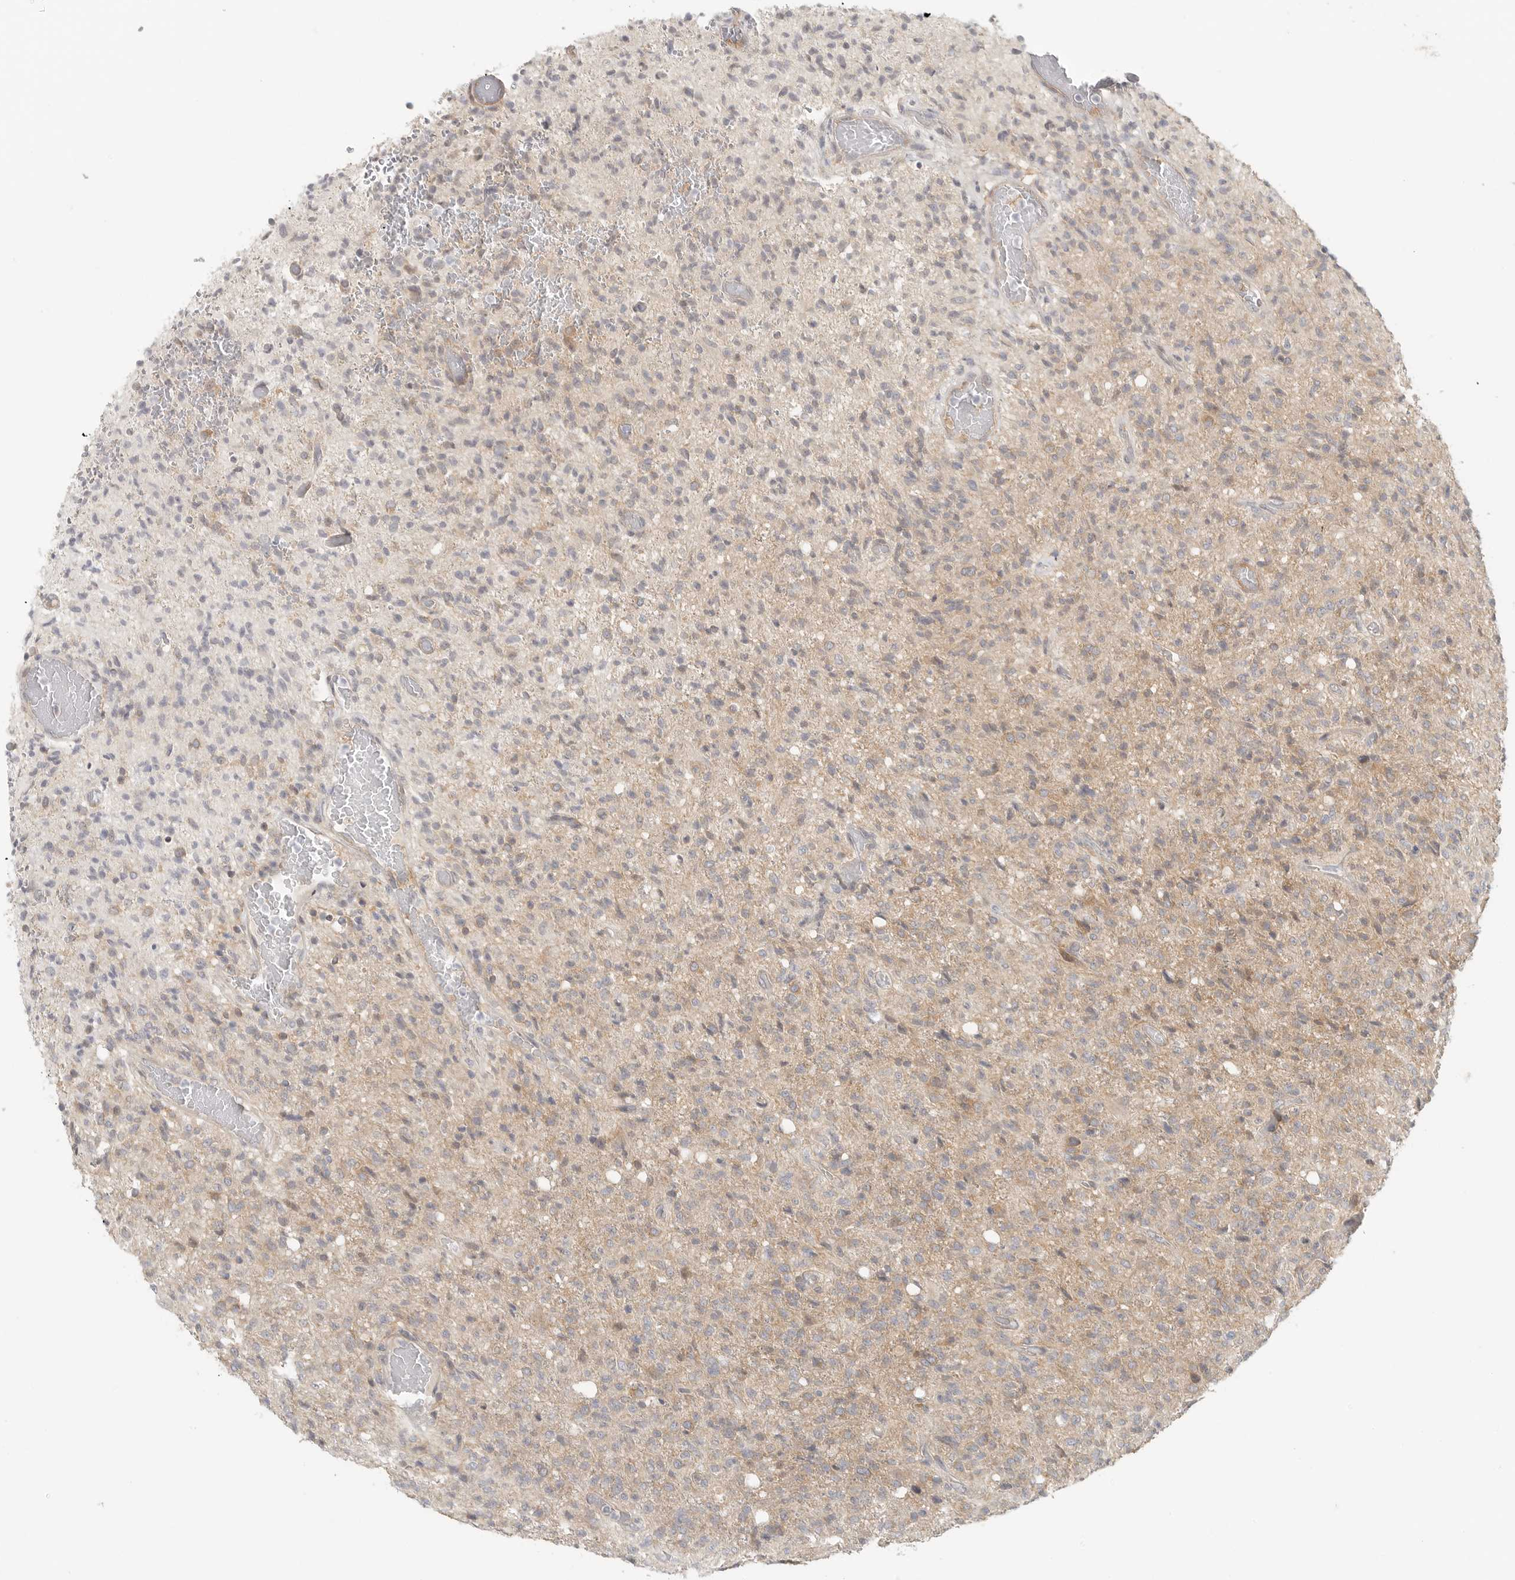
{"staining": {"intensity": "weak", "quantity": "<25%", "location": "cytoplasmic/membranous"}, "tissue": "glioma", "cell_type": "Tumor cells", "image_type": "cancer", "snomed": [{"axis": "morphology", "description": "Glioma, malignant, High grade"}, {"axis": "topography", "description": "Brain"}], "caption": "Photomicrograph shows no significant protein staining in tumor cells of glioma. Nuclei are stained in blue.", "gene": "HDAC6", "patient": {"sex": "female", "age": 57}}